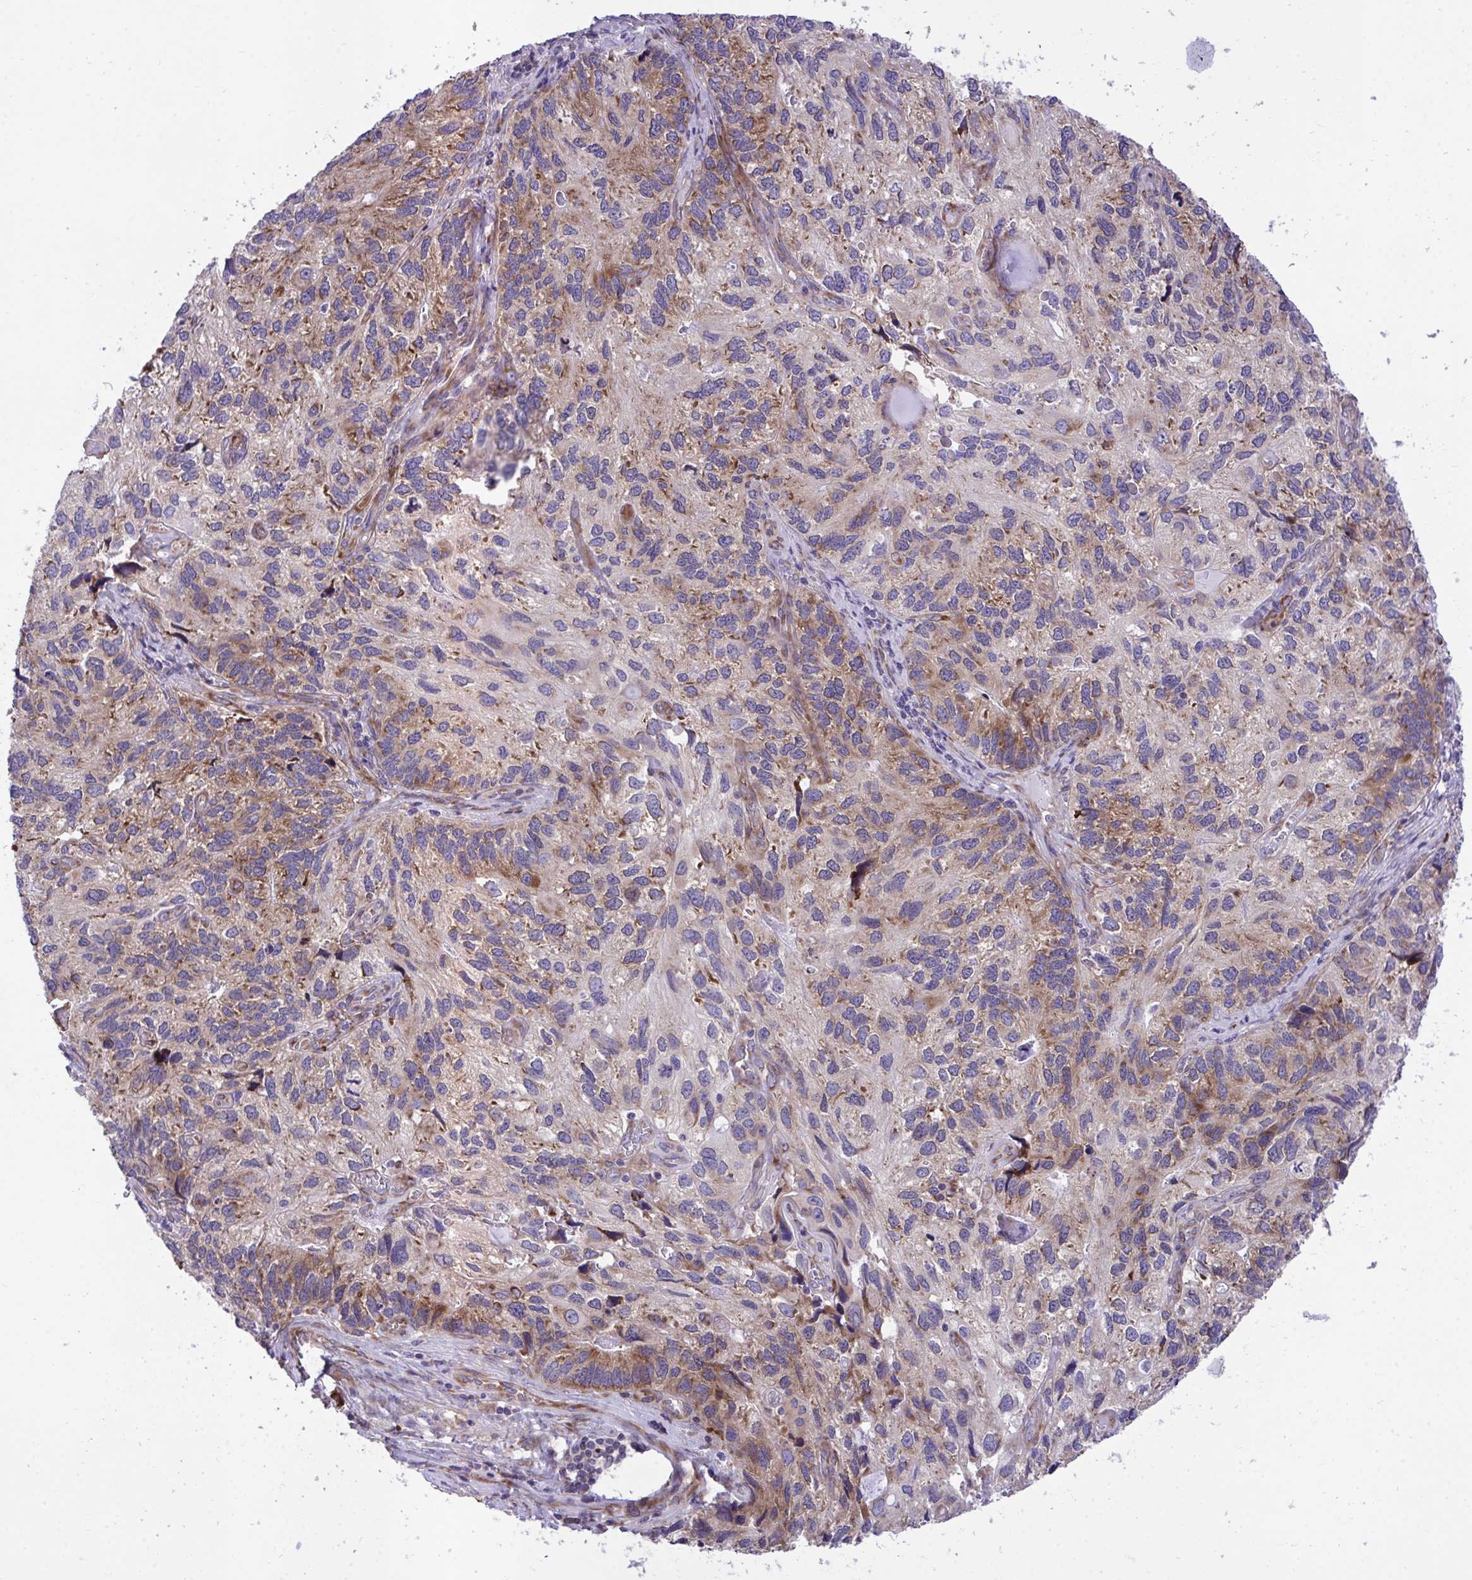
{"staining": {"intensity": "moderate", "quantity": ">75%", "location": "cytoplasmic/membranous"}, "tissue": "endometrial cancer", "cell_type": "Tumor cells", "image_type": "cancer", "snomed": [{"axis": "morphology", "description": "Carcinoma, NOS"}, {"axis": "topography", "description": "Uterus"}], "caption": "The immunohistochemical stain labels moderate cytoplasmic/membranous positivity in tumor cells of endometrial cancer (carcinoma) tissue.", "gene": "RPS15", "patient": {"sex": "female", "age": 76}}